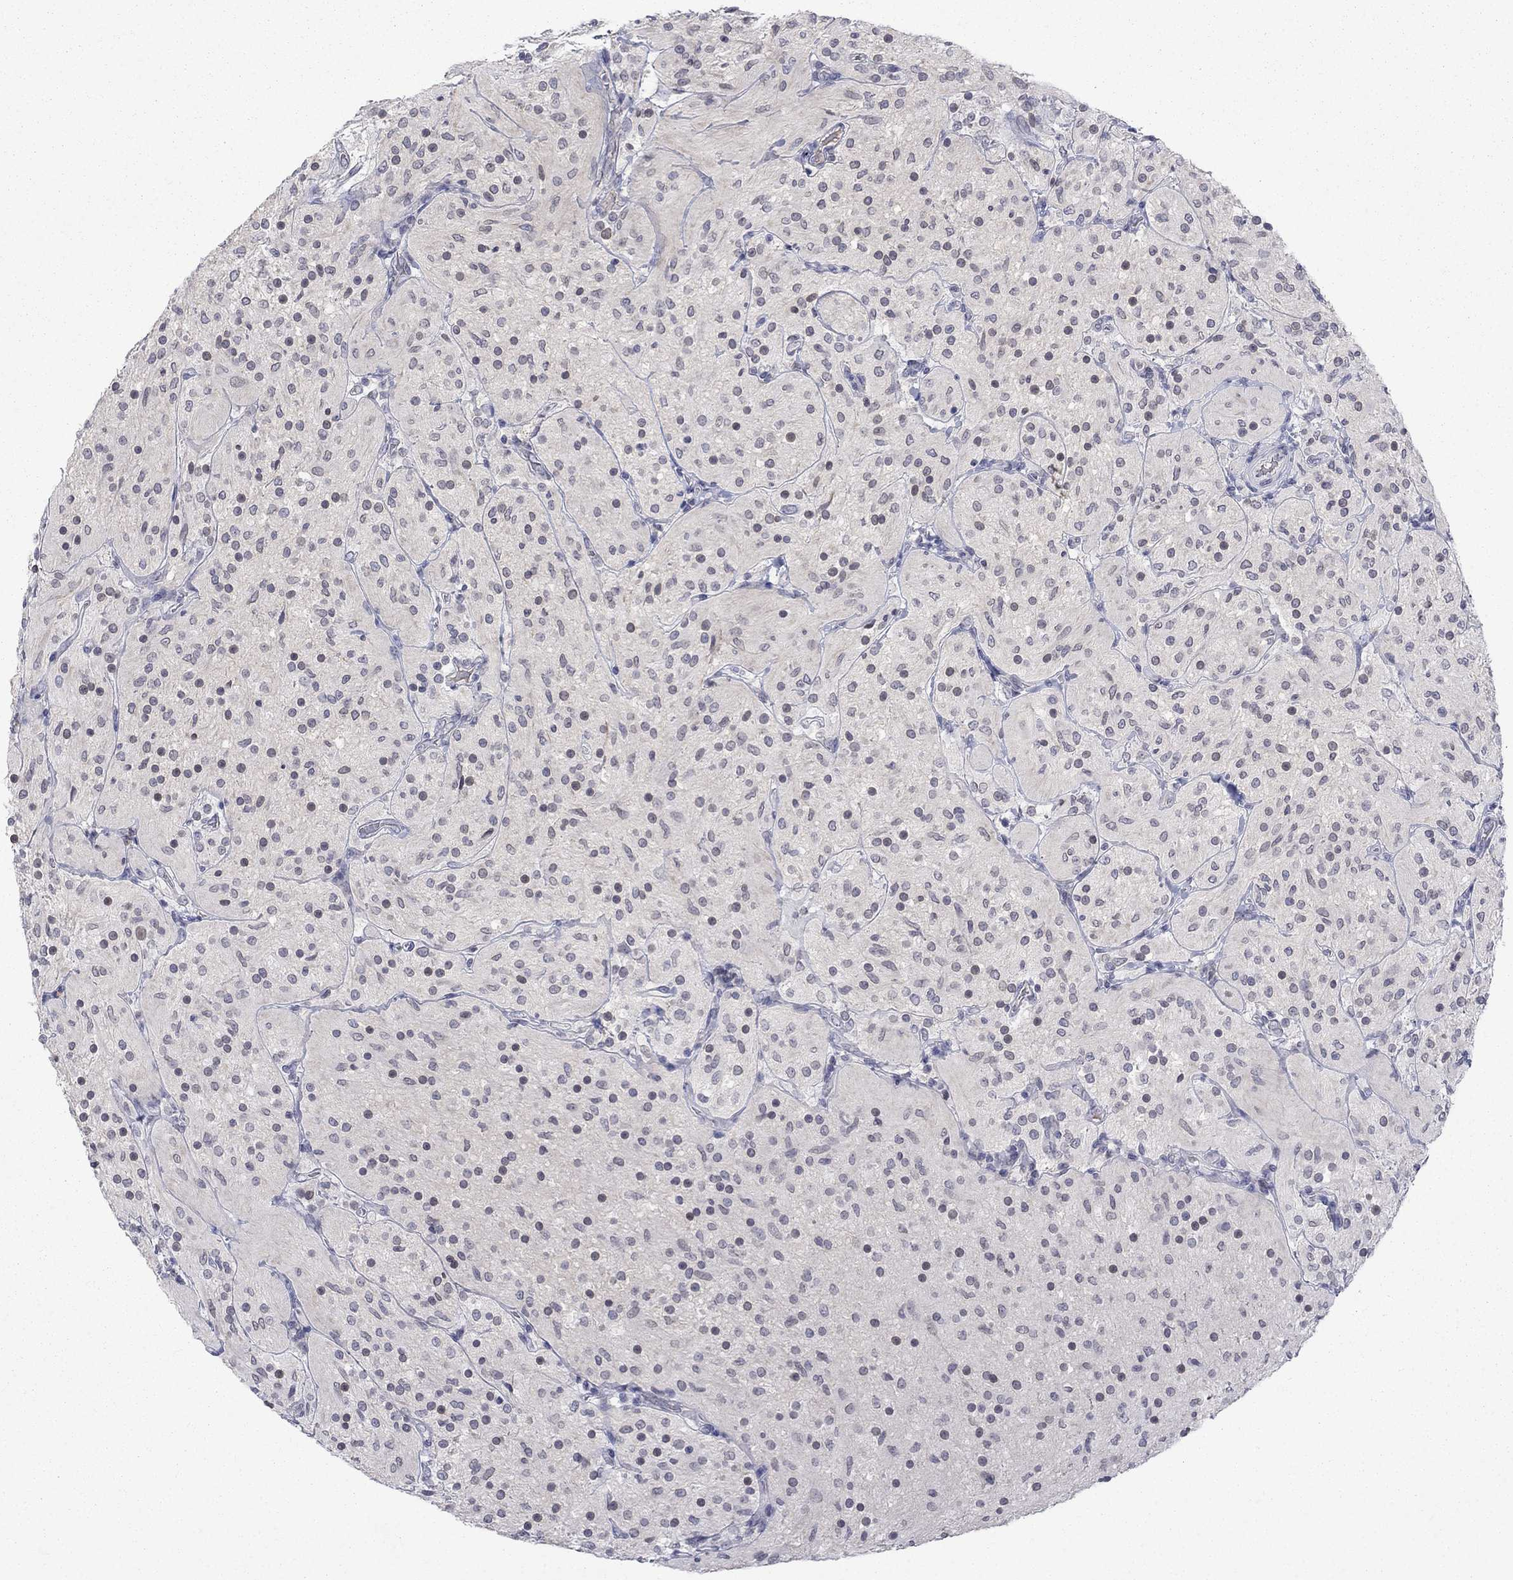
{"staining": {"intensity": "negative", "quantity": "none", "location": "none"}, "tissue": "glioma", "cell_type": "Tumor cells", "image_type": "cancer", "snomed": [{"axis": "morphology", "description": "Glioma, malignant, Low grade"}, {"axis": "topography", "description": "Brain"}], "caption": "There is no significant expression in tumor cells of glioma. The staining was performed using DAB (3,3'-diaminobenzidine) to visualize the protein expression in brown, while the nuclei were stained in blue with hematoxylin (Magnification: 20x).", "gene": "NSMF", "patient": {"sex": "male", "age": 3}}